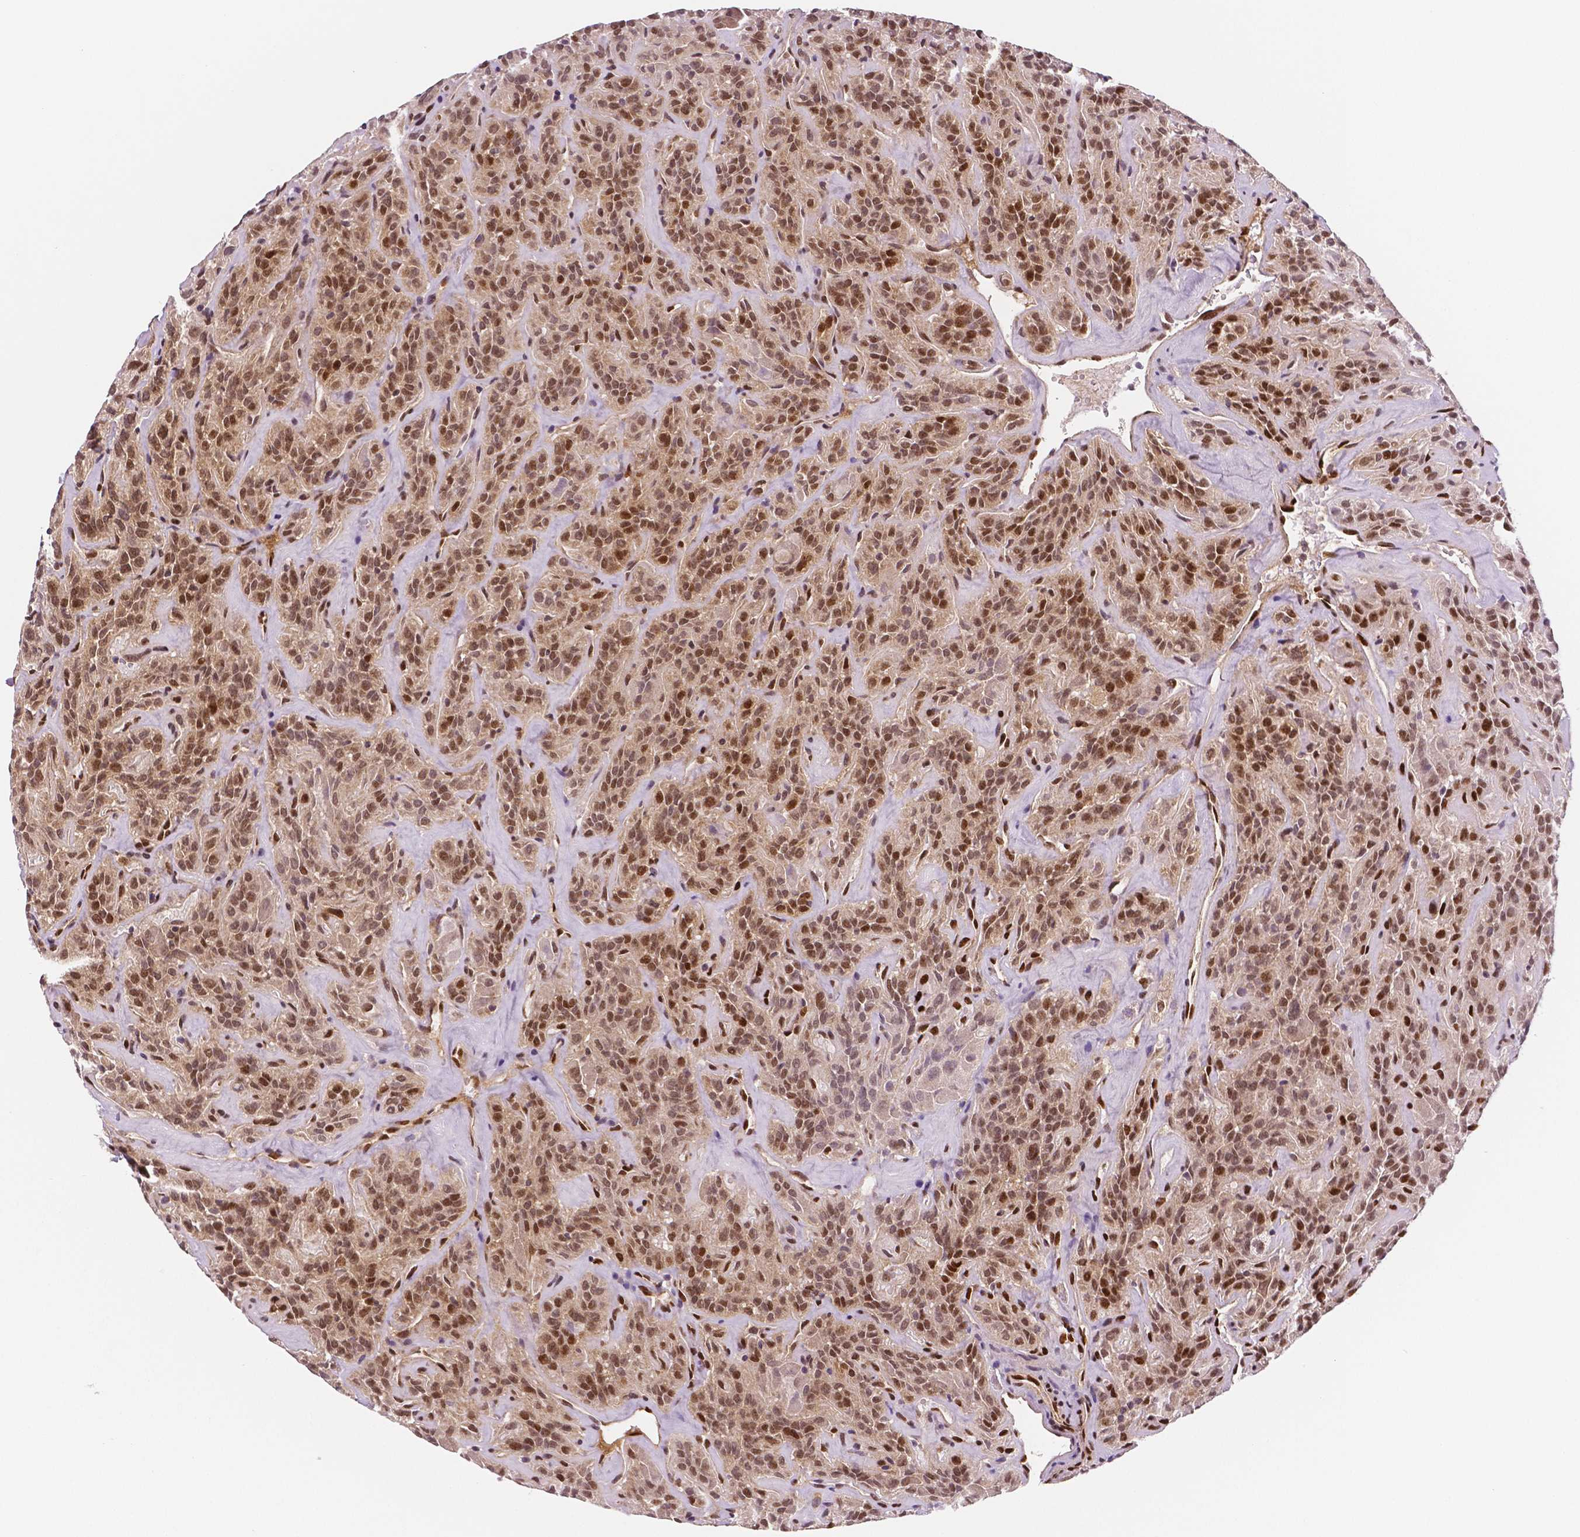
{"staining": {"intensity": "moderate", "quantity": ">75%", "location": "cytoplasmic/membranous,nuclear"}, "tissue": "thyroid cancer", "cell_type": "Tumor cells", "image_type": "cancer", "snomed": [{"axis": "morphology", "description": "Papillary adenocarcinoma, NOS"}, {"axis": "topography", "description": "Thyroid gland"}], "caption": "An image showing moderate cytoplasmic/membranous and nuclear staining in about >75% of tumor cells in thyroid papillary adenocarcinoma, as visualized by brown immunohistochemical staining.", "gene": "STAT3", "patient": {"sex": "female", "age": 45}}